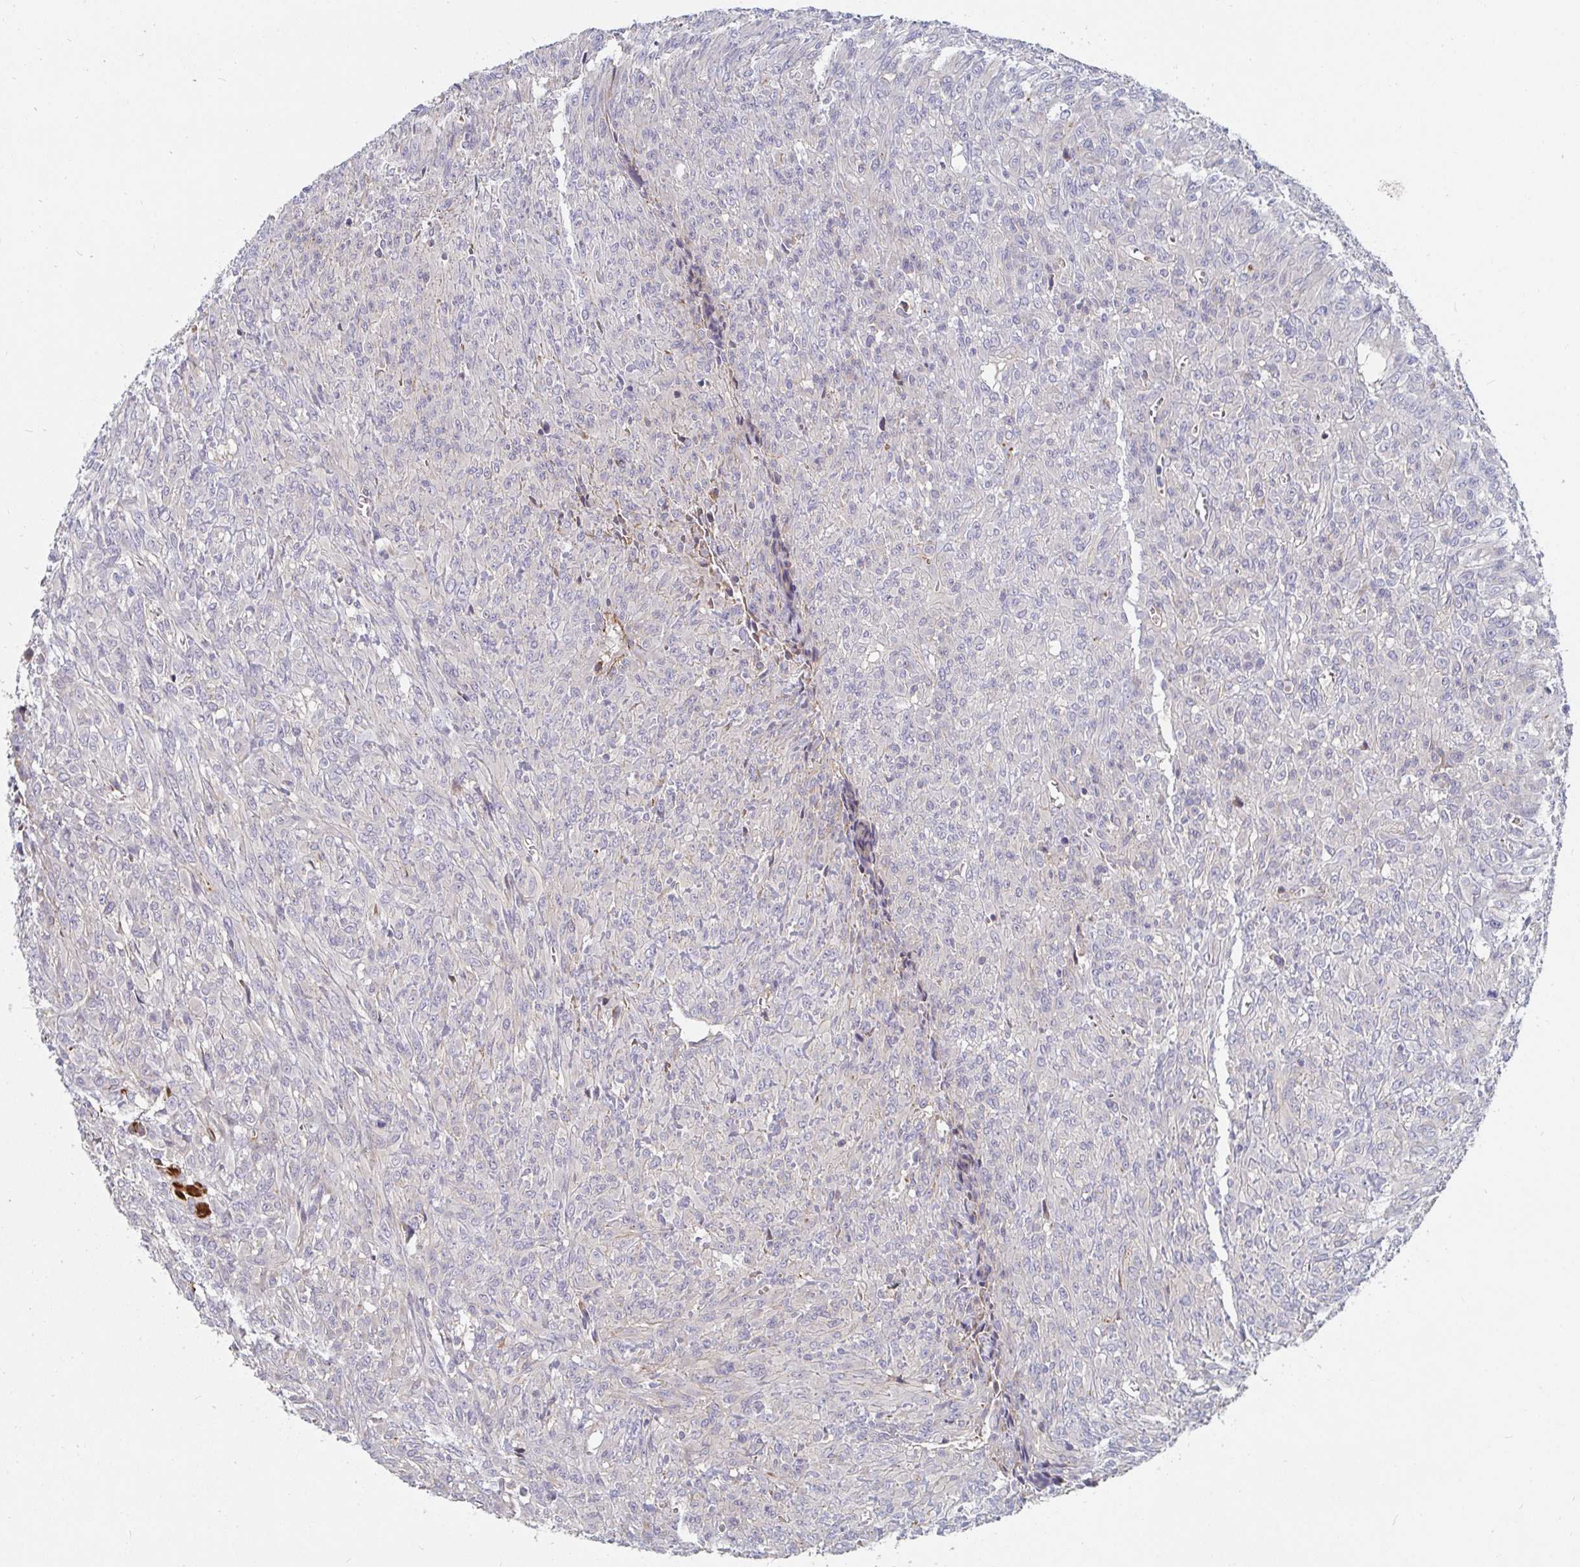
{"staining": {"intensity": "negative", "quantity": "none", "location": "none"}, "tissue": "renal cancer", "cell_type": "Tumor cells", "image_type": "cancer", "snomed": [{"axis": "morphology", "description": "Adenocarcinoma, NOS"}, {"axis": "topography", "description": "Kidney"}], "caption": "Immunohistochemistry photomicrograph of neoplastic tissue: renal cancer (adenocarcinoma) stained with DAB (3,3'-diaminobenzidine) exhibits no significant protein positivity in tumor cells.", "gene": "SSH2", "patient": {"sex": "male", "age": 58}}